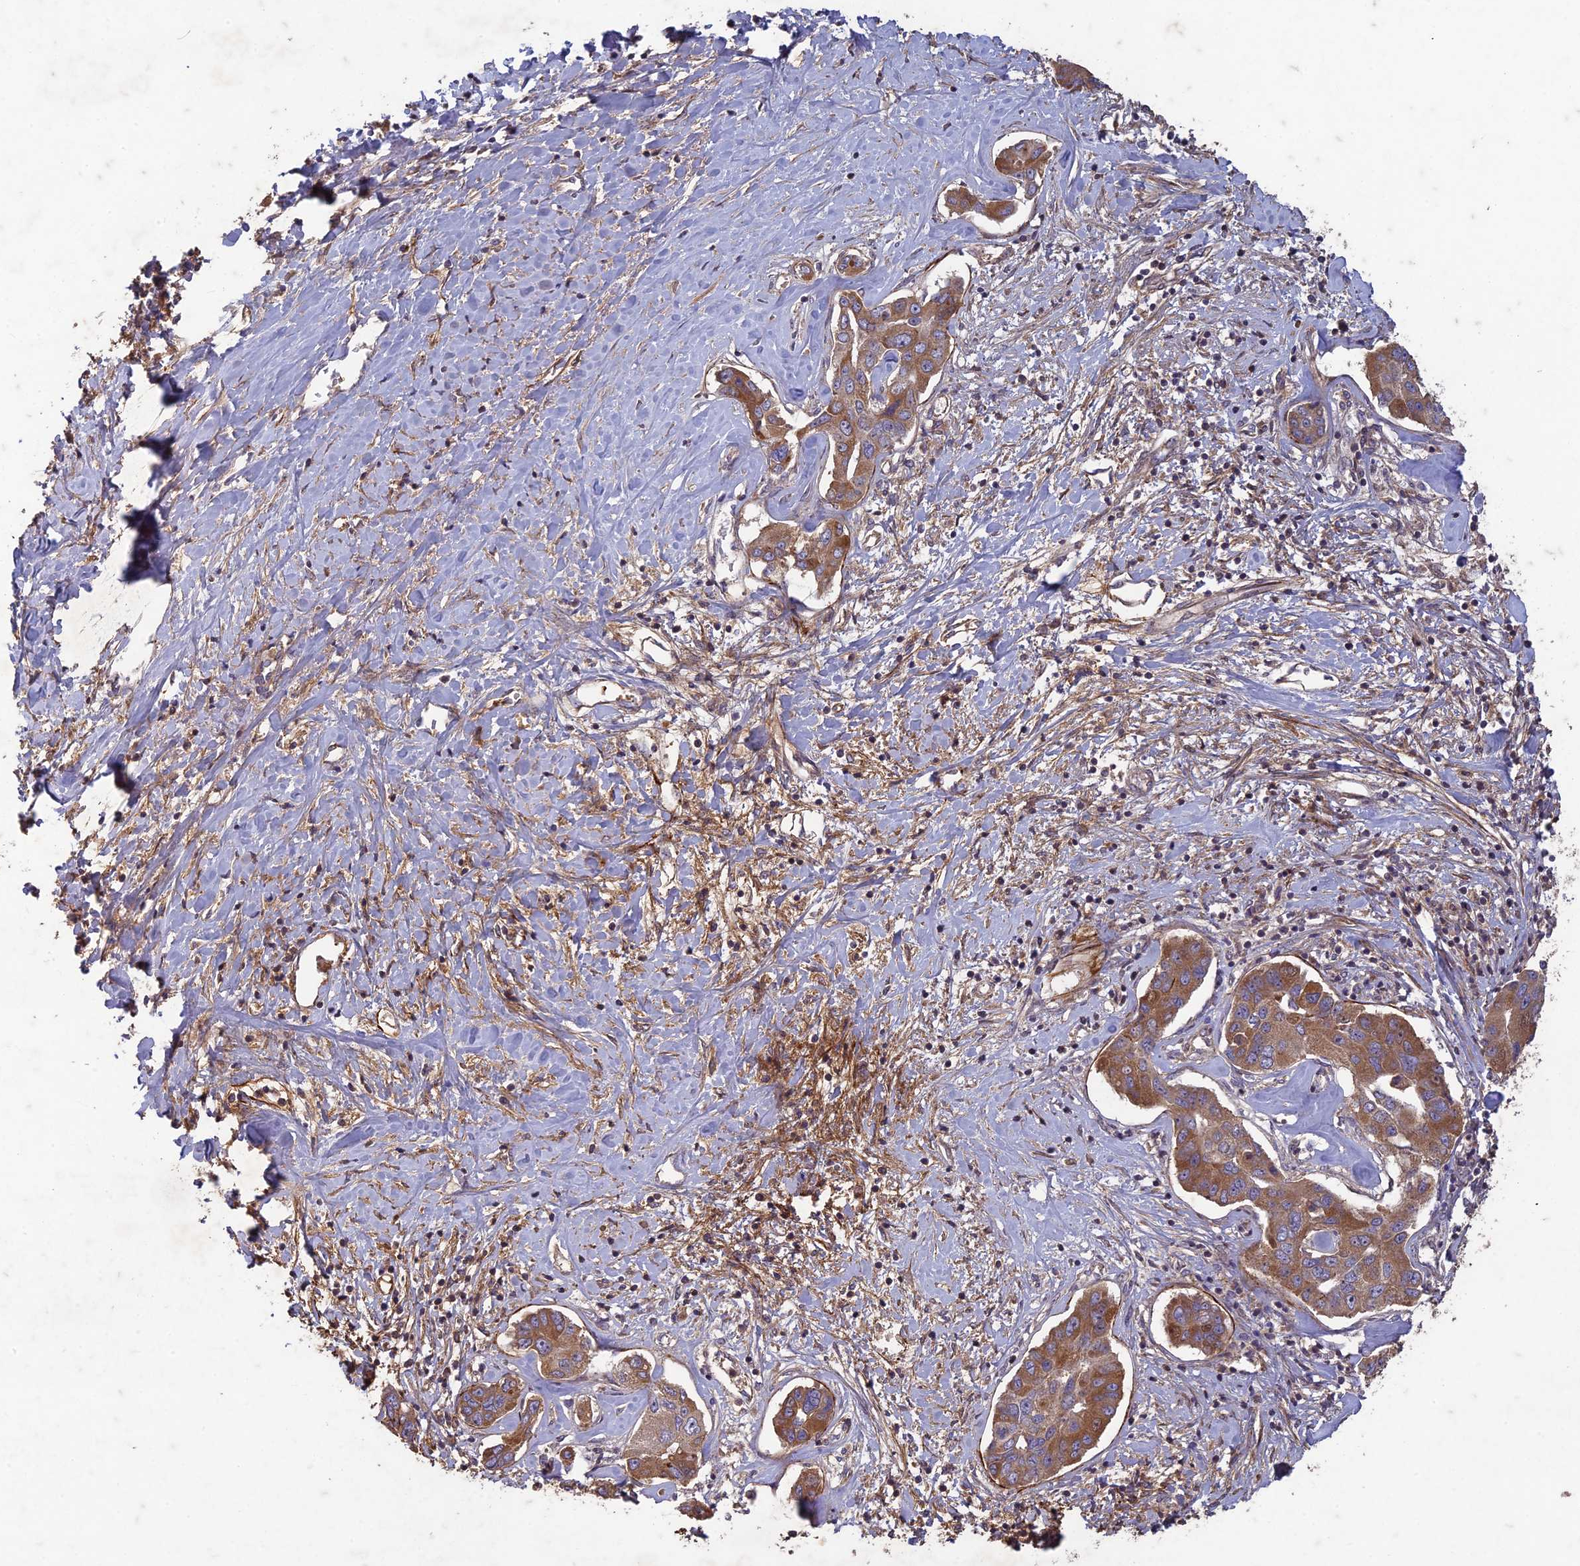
{"staining": {"intensity": "strong", "quantity": ">75%", "location": "cytoplasmic/membranous"}, "tissue": "liver cancer", "cell_type": "Tumor cells", "image_type": "cancer", "snomed": [{"axis": "morphology", "description": "Cholangiocarcinoma"}, {"axis": "topography", "description": "Liver"}], "caption": "Strong cytoplasmic/membranous protein positivity is appreciated in approximately >75% of tumor cells in liver cancer (cholangiocarcinoma). Using DAB (brown) and hematoxylin (blue) stains, captured at high magnification using brightfield microscopy.", "gene": "TCF25", "patient": {"sex": "male", "age": 59}}